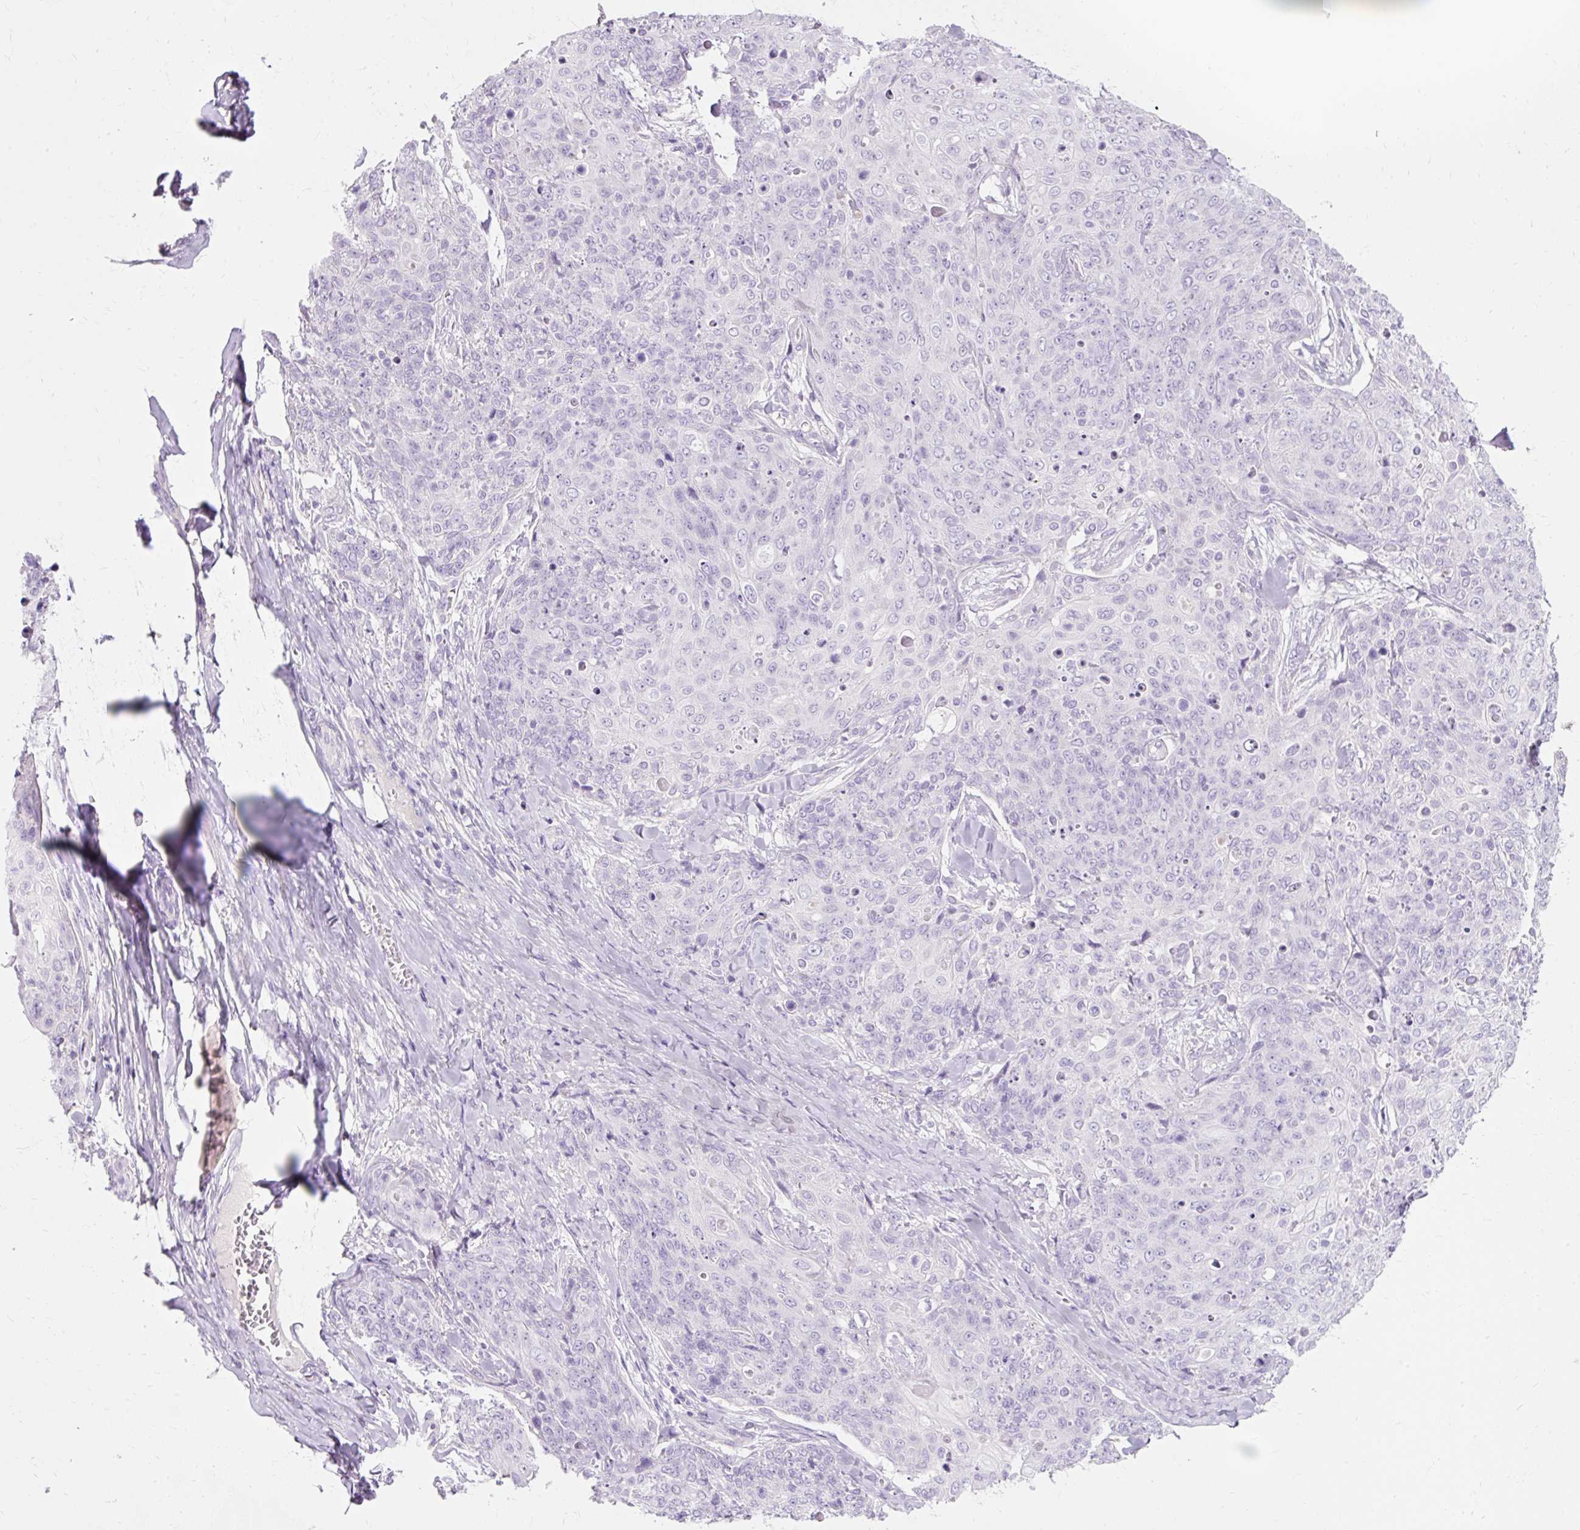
{"staining": {"intensity": "negative", "quantity": "none", "location": "none"}, "tissue": "skin cancer", "cell_type": "Tumor cells", "image_type": "cancer", "snomed": [{"axis": "morphology", "description": "Squamous cell carcinoma, NOS"}, {"axis": "topography", "description": "Skin"}, {"axis": "topography", "description": "Vulva"}], "caption": "Tumor cells show no significant positivity in skin cancer (squamous cell carcinoma). (DAB (3,3'-diaminobenzidine) immunohistochemistry visualized using brightfield microscopy, high magnification).", "gene": "TMEM213", "patient": {"sex": "female", "age": 85}}